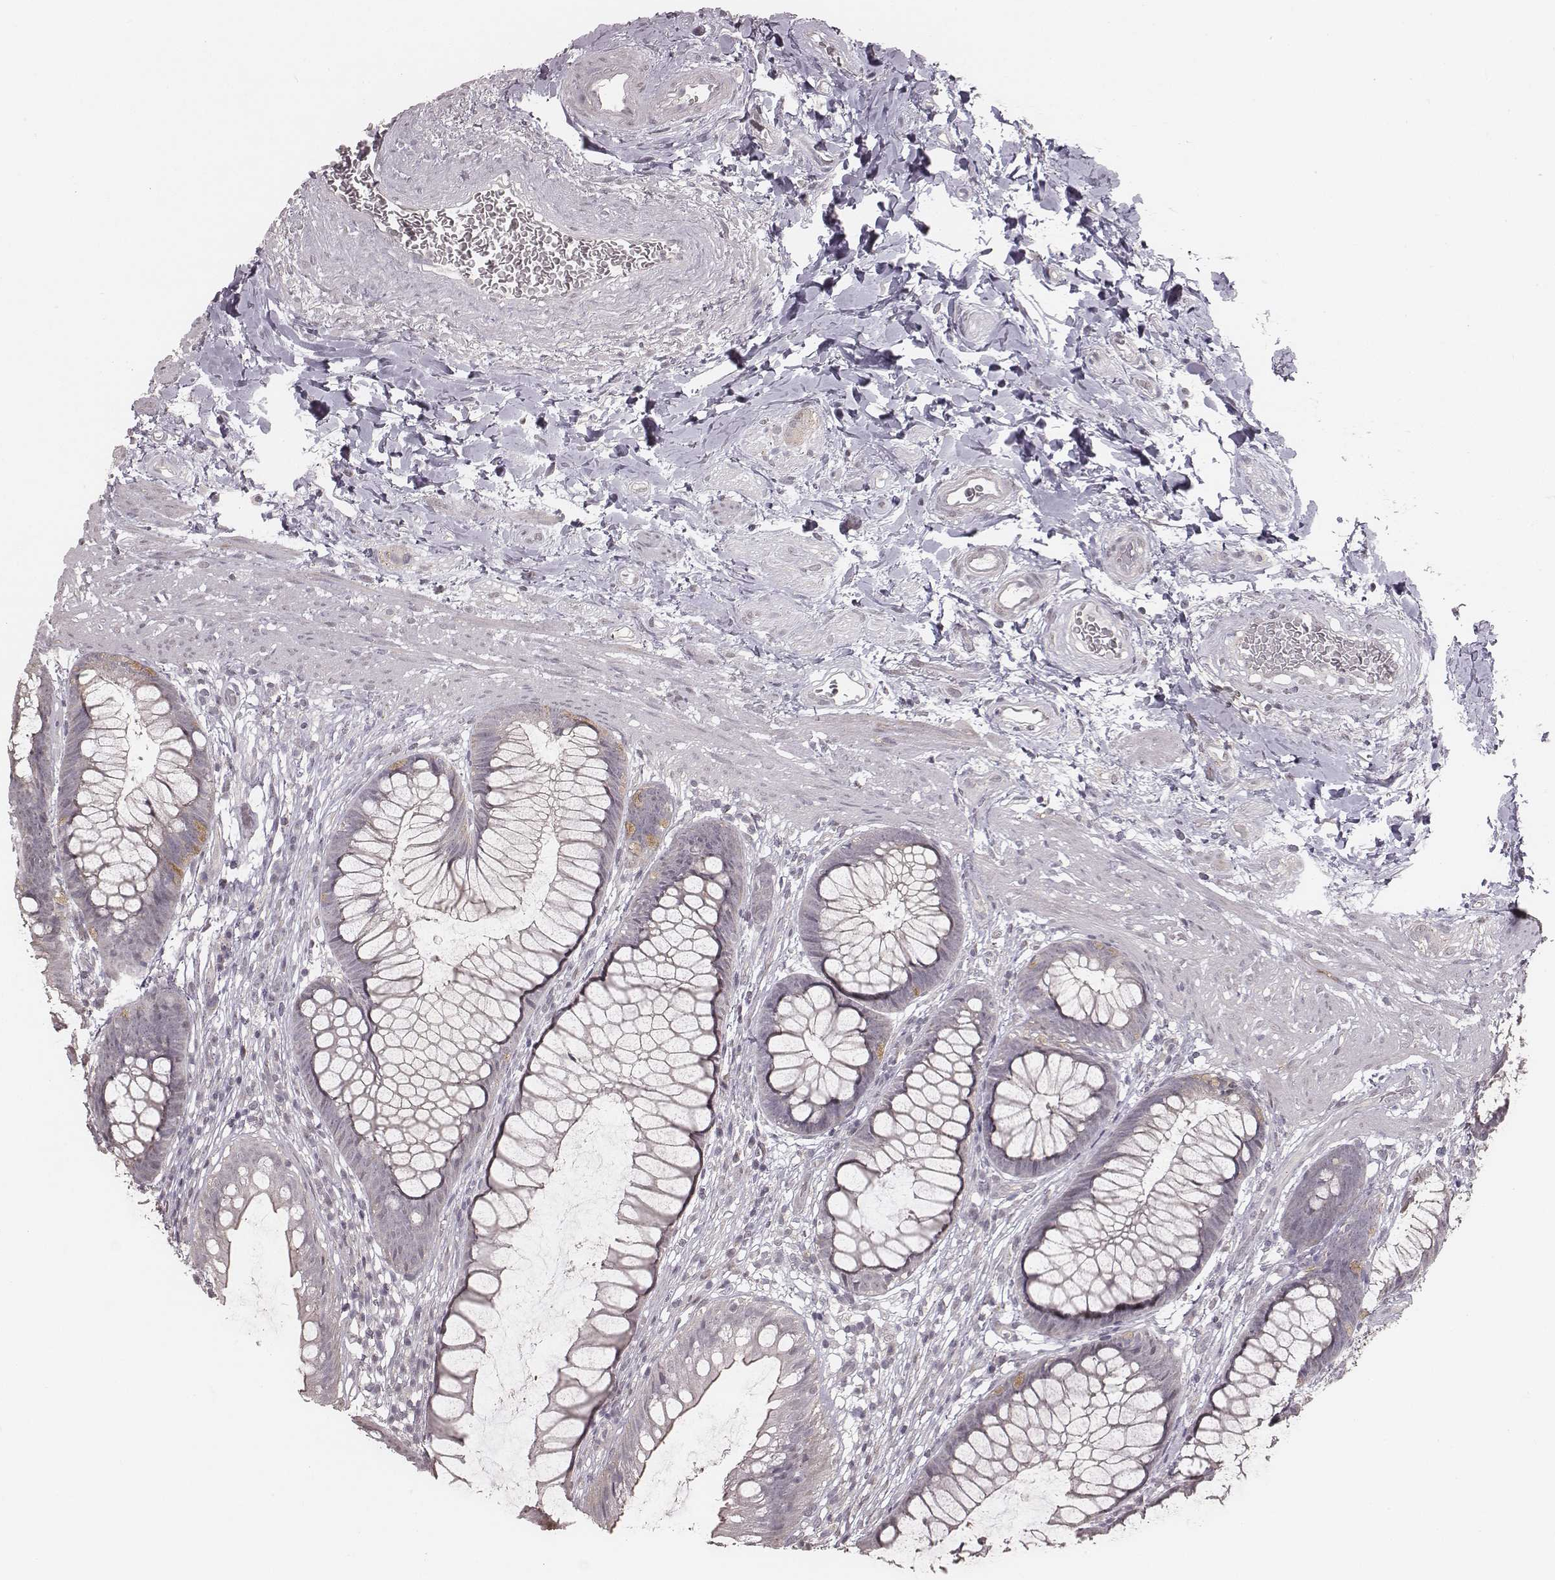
{"staining": {"intensity": "negative", "quantity": "none", "location": "none"}, "tissue": "rectum", "cell_type": "Glandular cells", "image_type": "normal", "snomed": [{"axis": "morphology", "description": "Normal tissue, NOS"}, {"axis": "topography", "description": "Smooth muscle"}, {"axis": "topography", "description": "Rectum"}], "caption": "Rectum stained for a protein using immunohistochemistry (IHC) demonstrates no staining glandular cells.", "gene": "SLC7A4", "patient": {"sex": "male", "age": 53}}